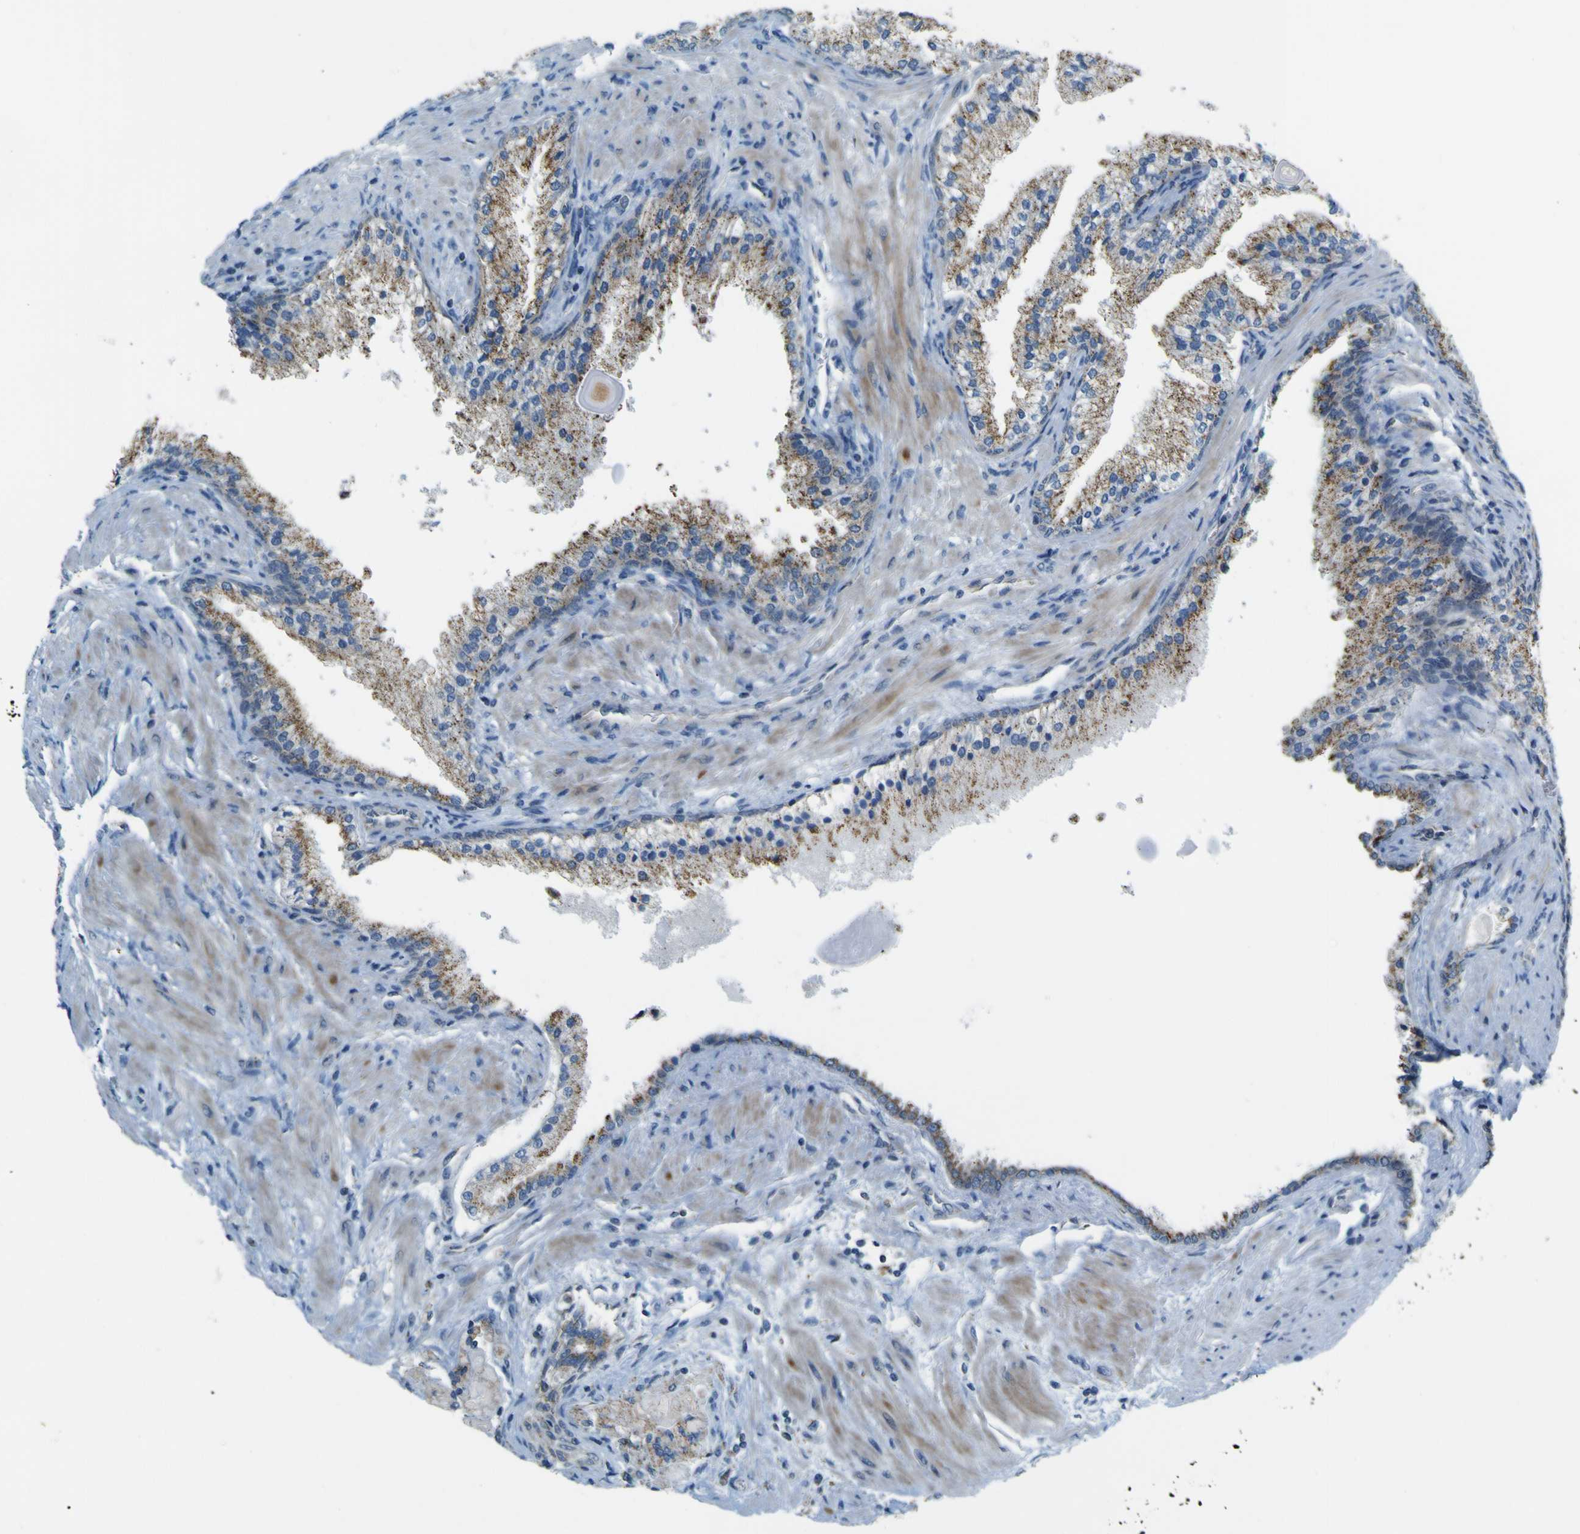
{"staining": {"intensity": "moderate", "quantity": ">75%", "location": "cytoplasmic/membranous"}, "tissue": "prostate cancer", "cell_type": "Tumor cells", "image_type": "cancer", "snomed": [{"axis": "morphology", "description": "Adenocarcinoma, High grade"}, {"axis": "topography", "description": "Prostate"}], "caption": "Immunohistochemistry (IHC) of human prostate adenocarcinoma (high-grade) reveals medium levels of moderate cytoplasmic/membranous staining in about >75% of tumor cells.", "gene": "ACBD5", "patient": {"sex": "male", "age": 58}}